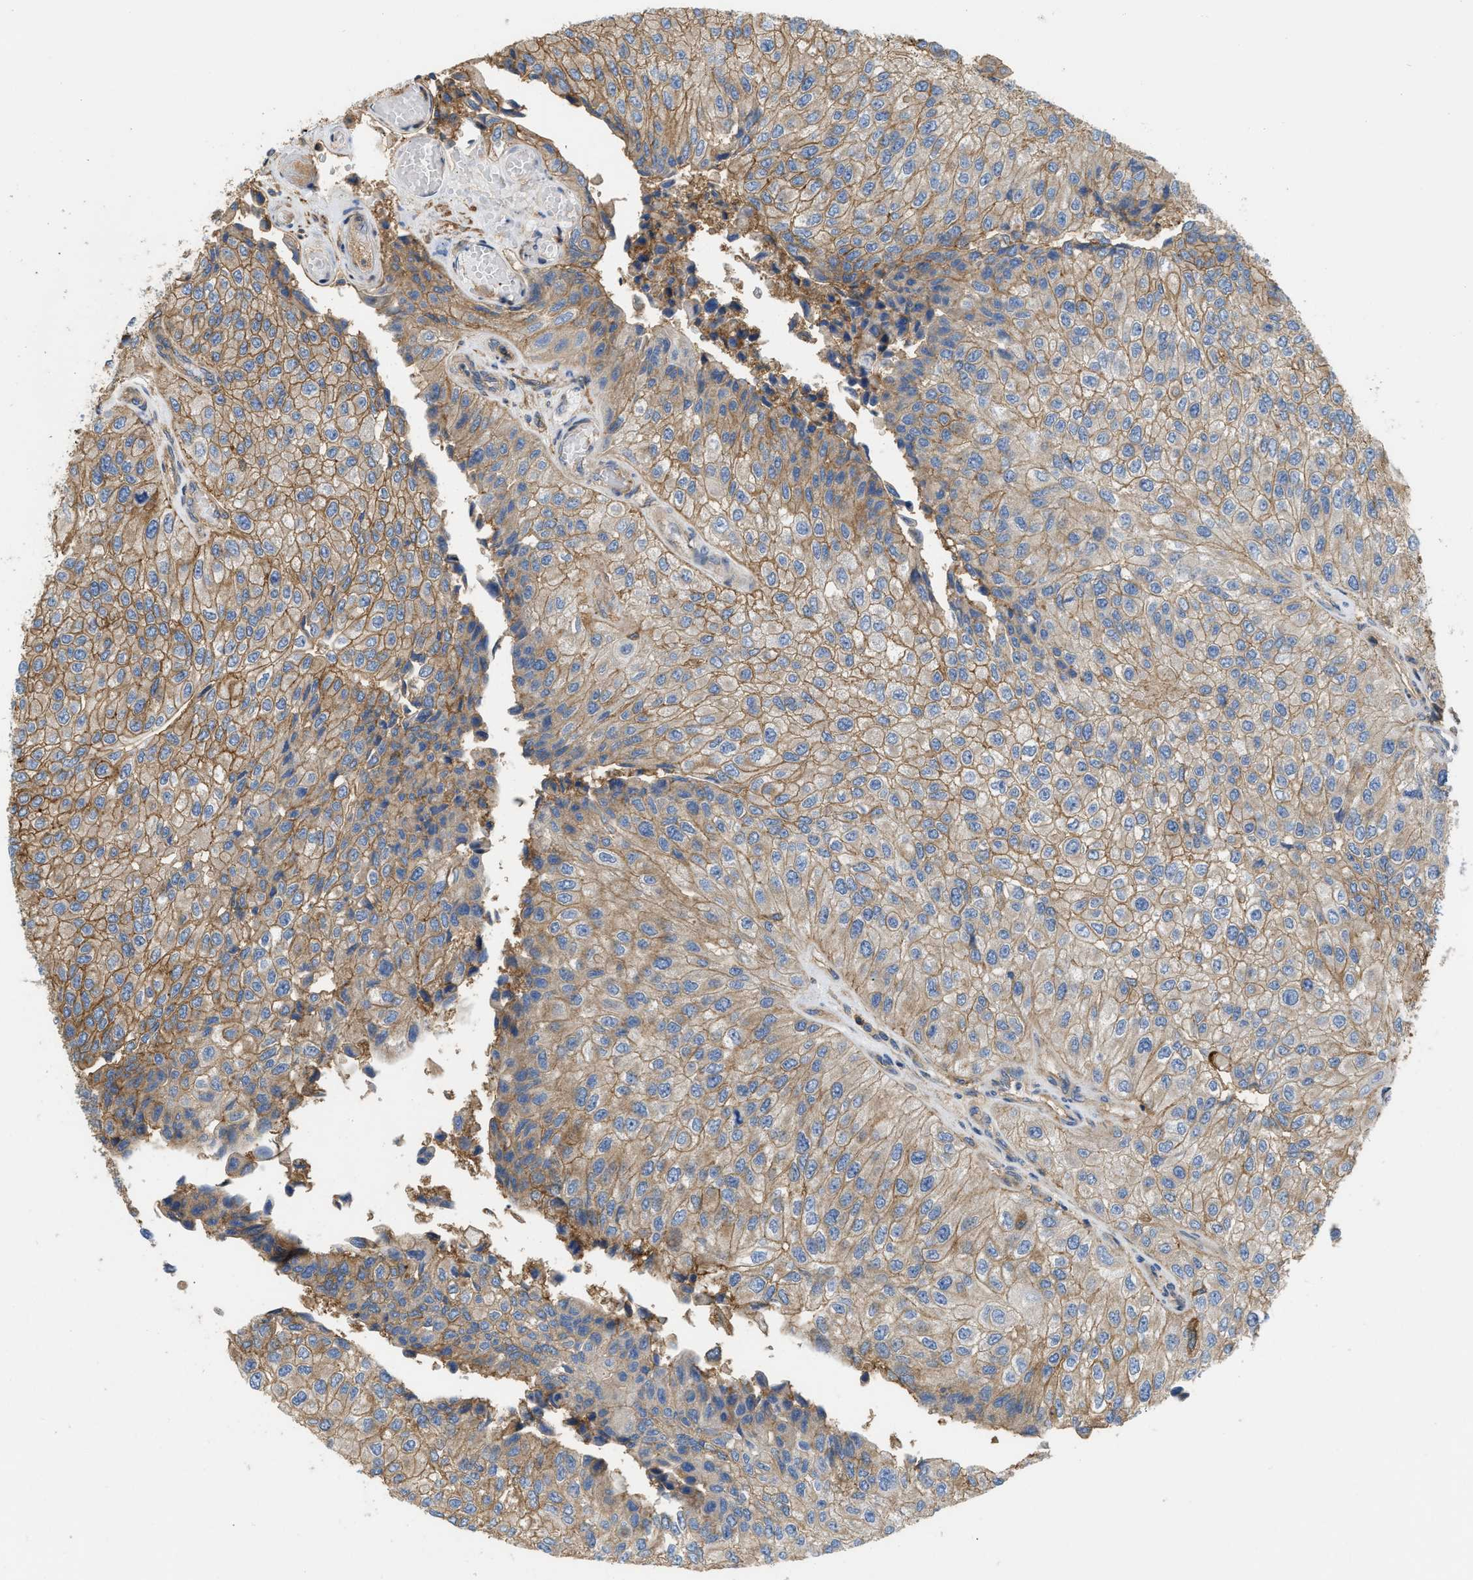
{"staining": {"intensity": "moderate", "quantity": ">75%", "location": "cytoplasmic/membranous"}, "tissue": "urothelial cancer", "cell_type": "Tumor cells", "image_type": "cancer", "snomed": [{"axis": "morphology", "description": "Urothelial carcinoma, High grade"}, {"axis": "topography", "description": "Kidney"}, {"axis": "topography", "description": "Urinary bladder"}], "caption": "This is a photomicrograph of immunohistochemistry staining of urothelial cancer, which shows moderate positivity in the cytoplasmic/membranous of tumor cells.", "gene": "GNB4", "patient": {"sex": "male", "age": 77}}